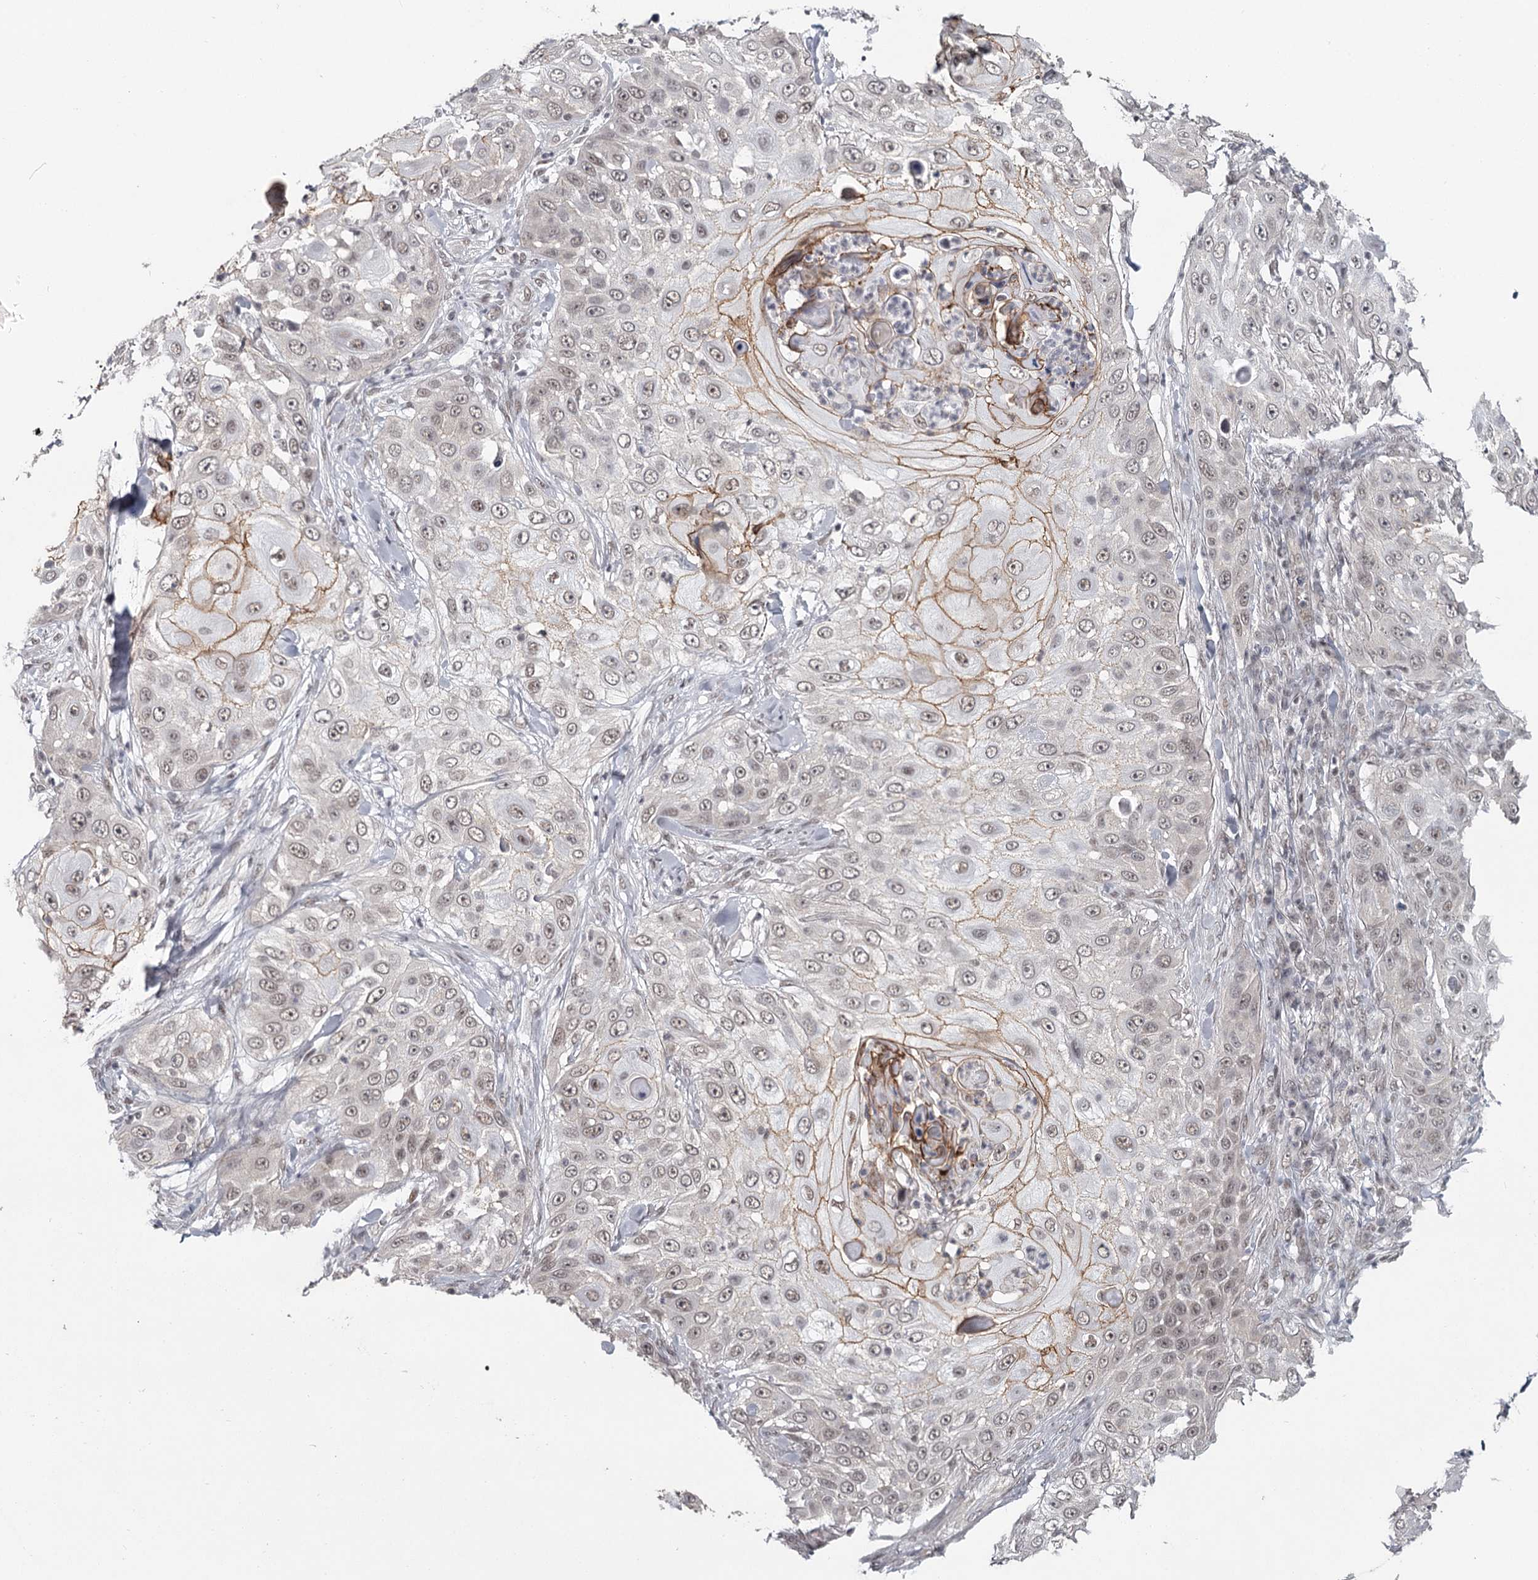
{"staining": {"intensity": "weak", "quantity": ">75%", "location": "cytoplasmic/membranous,nuclear"}, "tissue": "skin cancer", "cell_type": "Tumor cells", "image_type": "cancer", "snomed": [{"axis": "morphology", "description": "Squamous cell carcinoma, NOS"}, {"axis": "topography", "description": "Skin"}], "caption": "This histopathology image demonstrates skin cancer (squamous cell carcinoma) stained with IHC to label a protein in brown. The cytoplasmic/membranous and nuclear of tumor cells show weak positivity for the protein. Nuclei are counter-stained blue.", "gene": "FAM13C", "patient": {"sex": "female", "age": 44}}